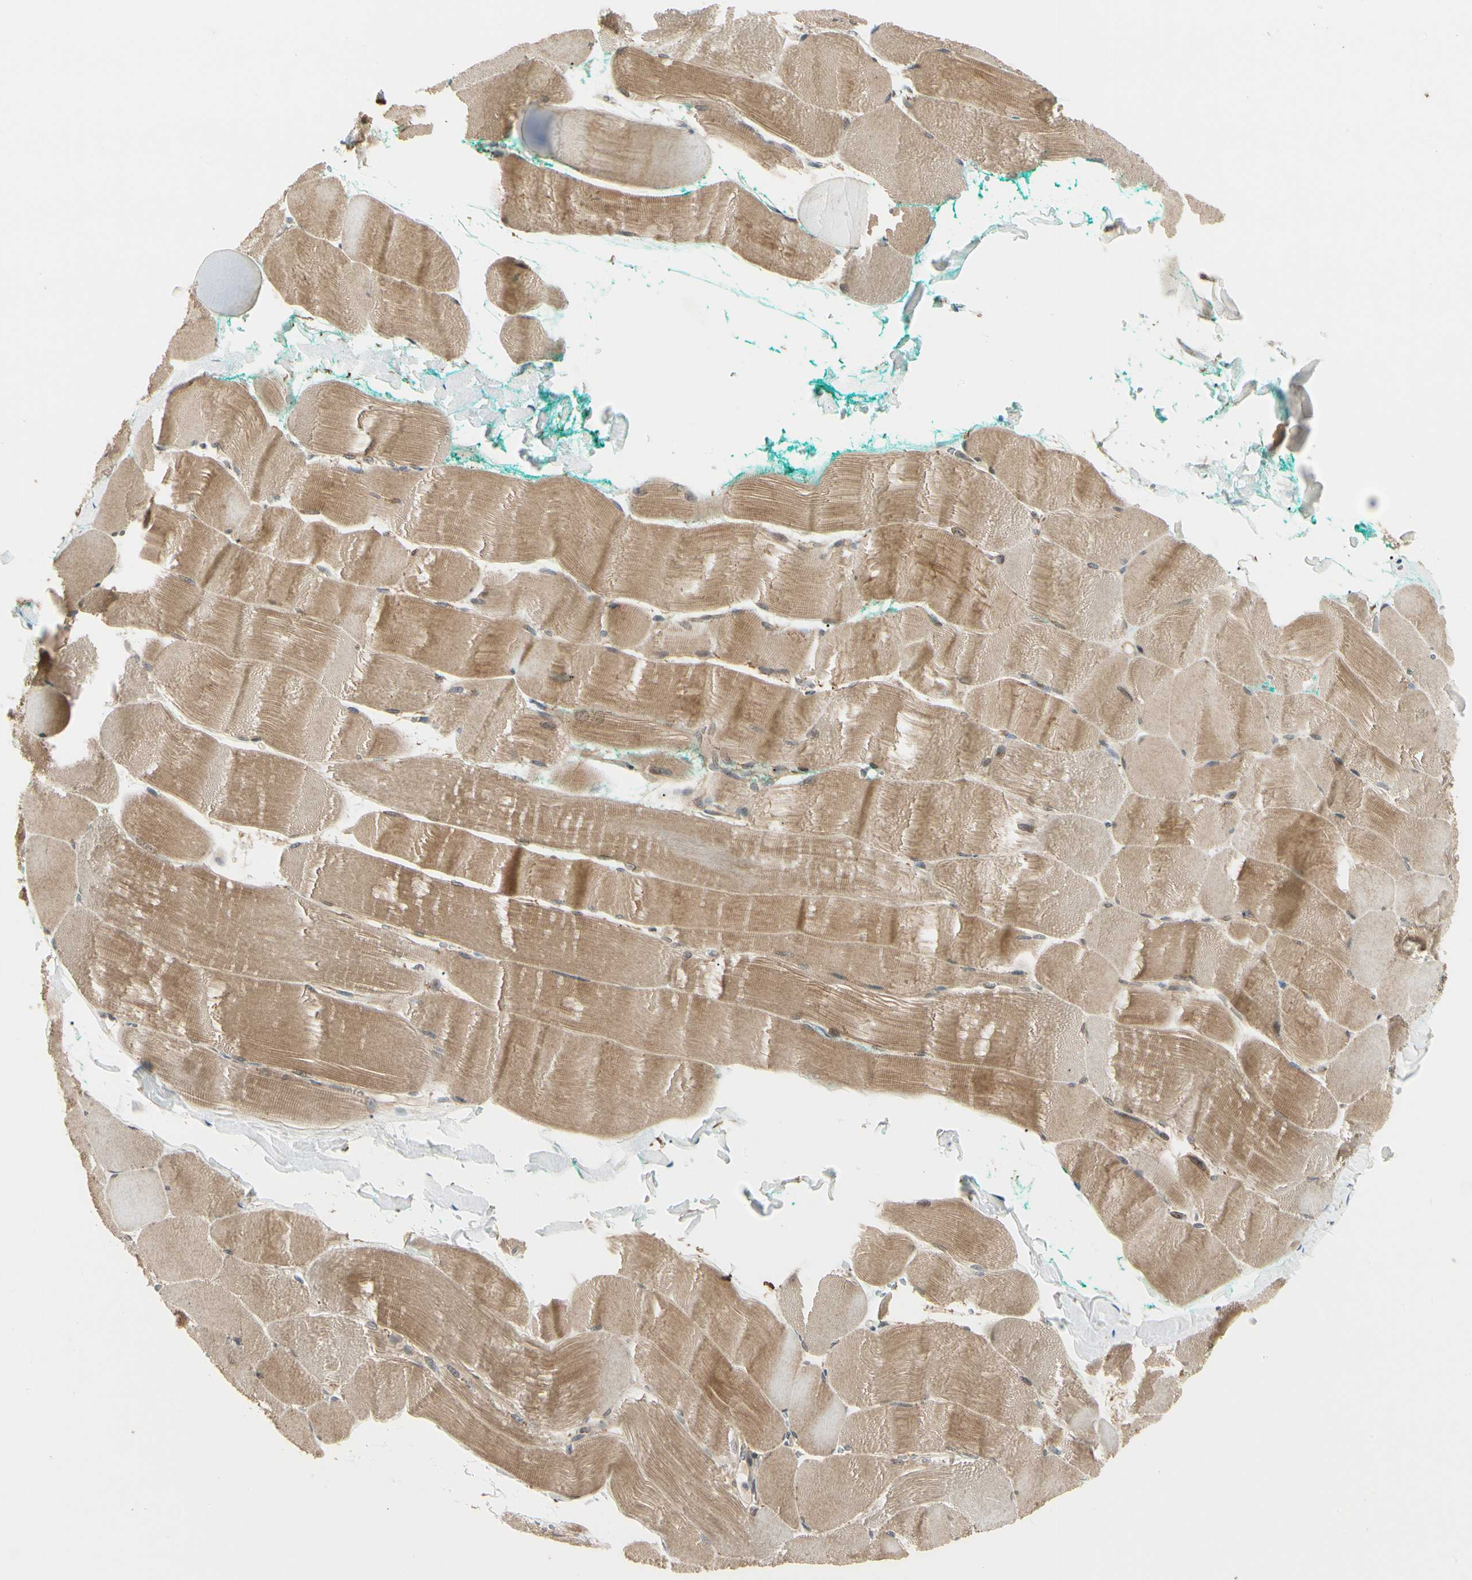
{"staining": {"intensity": "moderate", "quantity": ">75%", "location": "cytoplasmic/membranous"}, "tissue": "skeletal muscle", "cell_type": "Myocytes", "image_type": "normal", "snomed": [{"axis": "morphology", "description": "Normal tissue, NOS"}, {"axis": "morphology", "description": "Squamous cell carcinoma, NOS"}, {"axis": "topography", "description": "Skeletal muscle"}], "caption": "Normal skeletal muscle was stained to show a protein in brown. There is medium levels of moderate cytoplasmic/membranous positivity in approximately >75% of myocytes.", "gene": "F2R", "patient": {"sex": "male", "age": 51}}